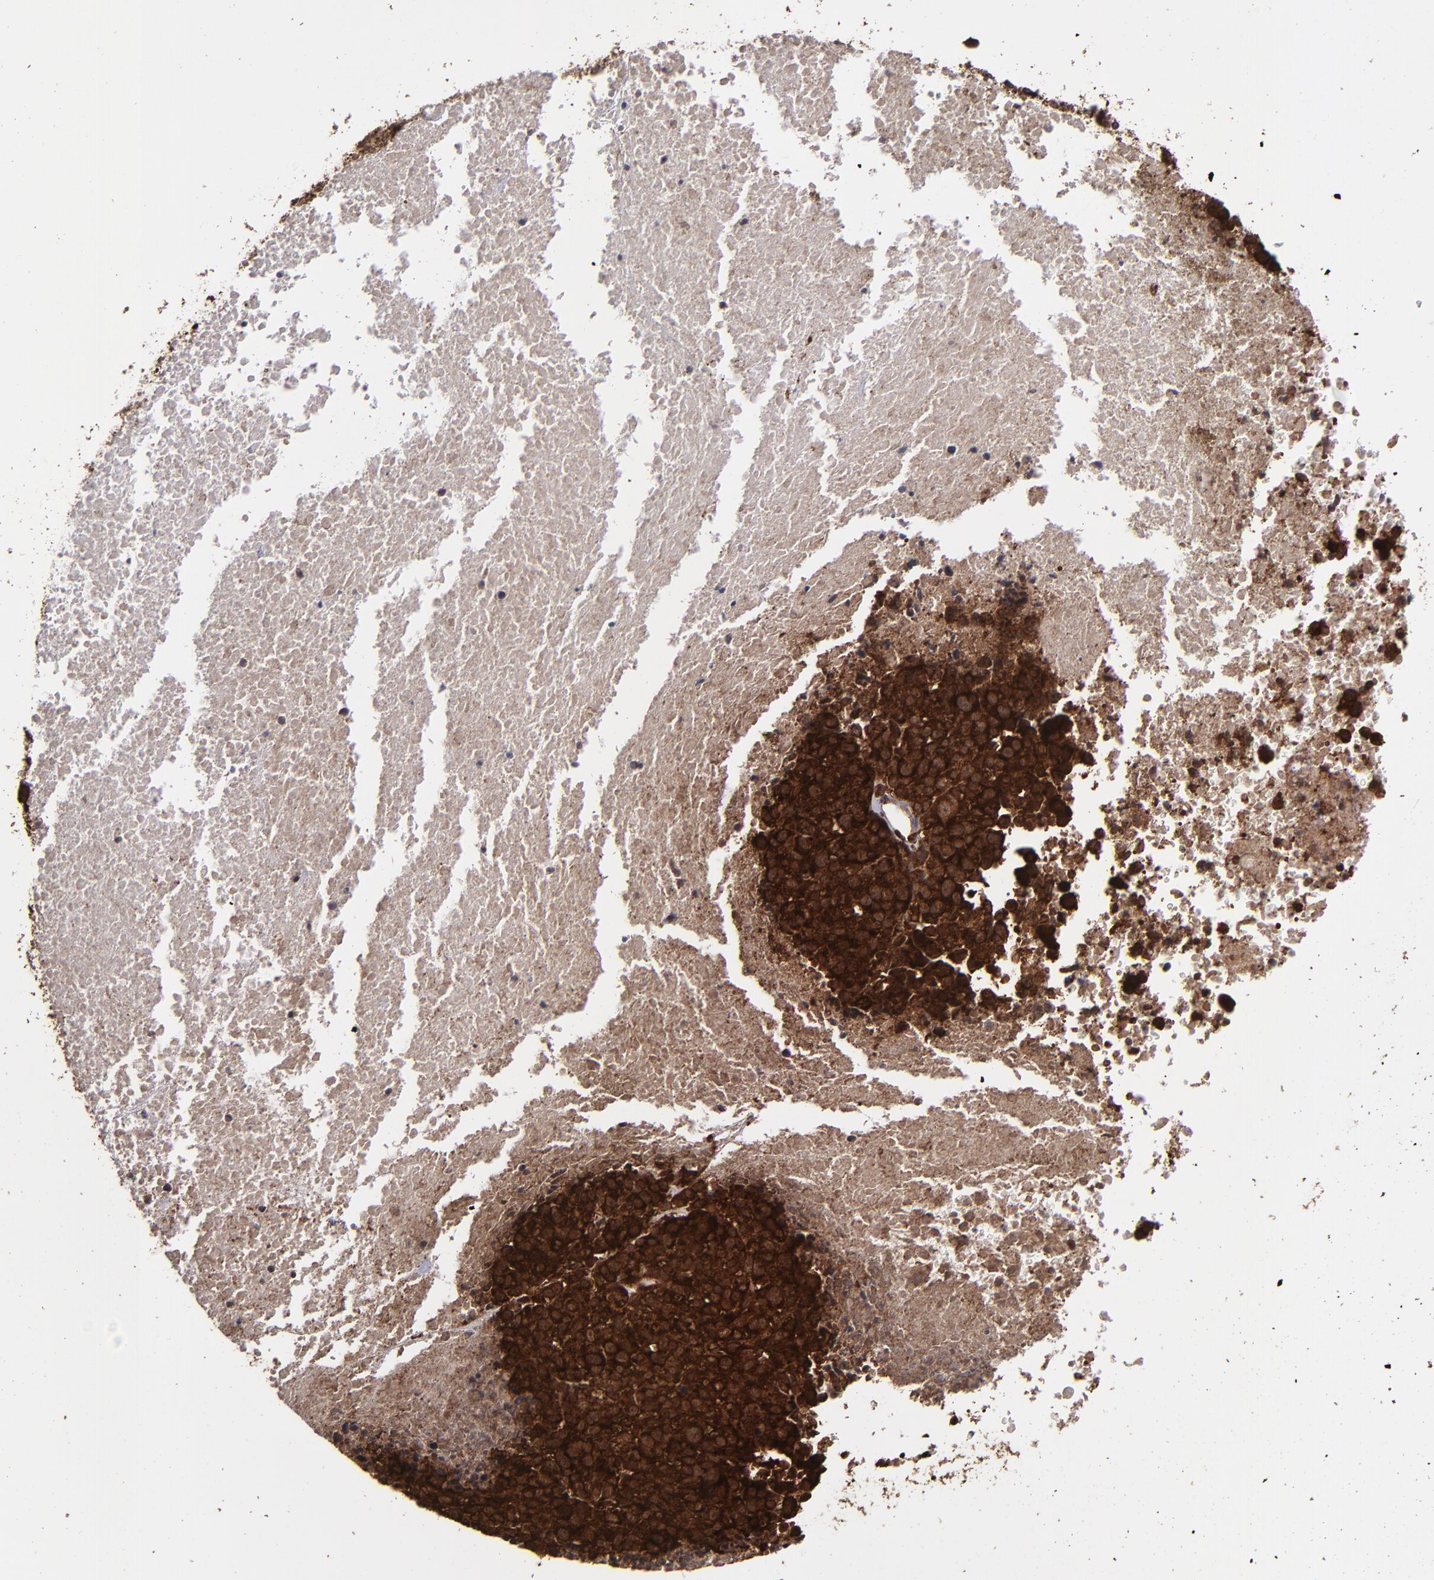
{"staining": {"intensity": "strong", "quantity": ">75%", "location": "cytoplasmic/membranous,nuclear"}, "tissue": "melanoma", "cell_type": "Tumor cells", "image_type": "cancer", "snomed": [{"axis": "morphology", "description": "Malignant melanoma, Metastatic site"}, {"axis": "topography", "description": "Cerebral cortex"}], "caption": "A high-resolution photomicrograph shows IHC staining of melanoma, which displays strong cytoplasmic/membranous and nuclear staining in about >75% of tumor cells.", "gene": "EIF4ENIF1", "patient": {"sex": "female", "age": 52}}